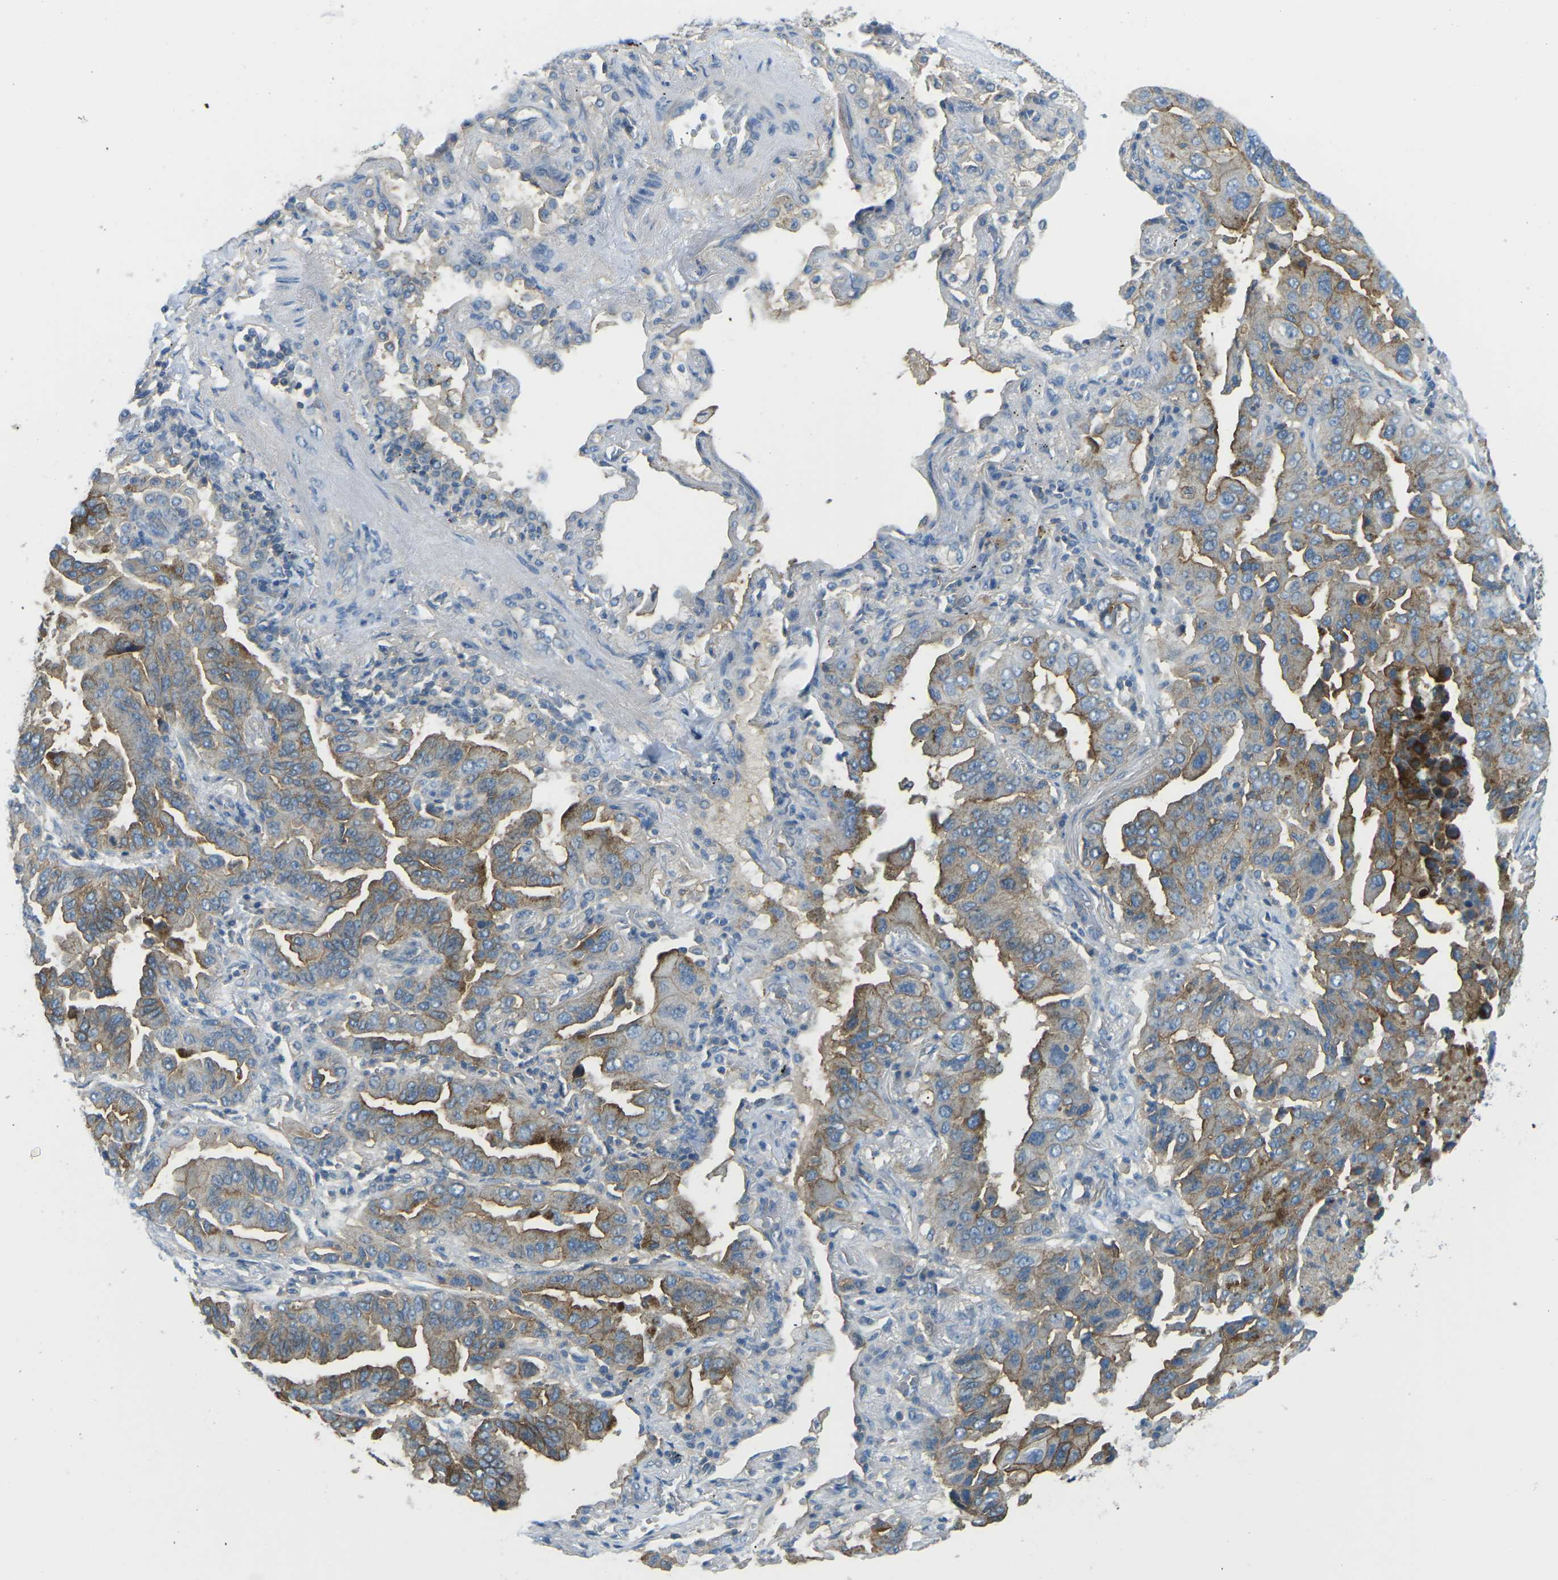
{"staining": {"intensity": "moderate", "quantity": "25%-75%", "location": "cytoplasmic/membranous"}, "tissue": "lung cancer", "cell_type": "Tumor cells", "image_type": "cancer", "snomed": [{"axis": "morphology", "description": "Adenocarcinoma, NOS"}, {"axis": "topography", "description": "Lung"}], "caption": "Moderate cytoplasmic/membranous expression for a protein is present in approximately 25%-75% of tumor cells of adenocarcinoma (lung) using immunohistochemistry.", "gene": "CD47", "patient": {"sex": "female", "age": 65}}